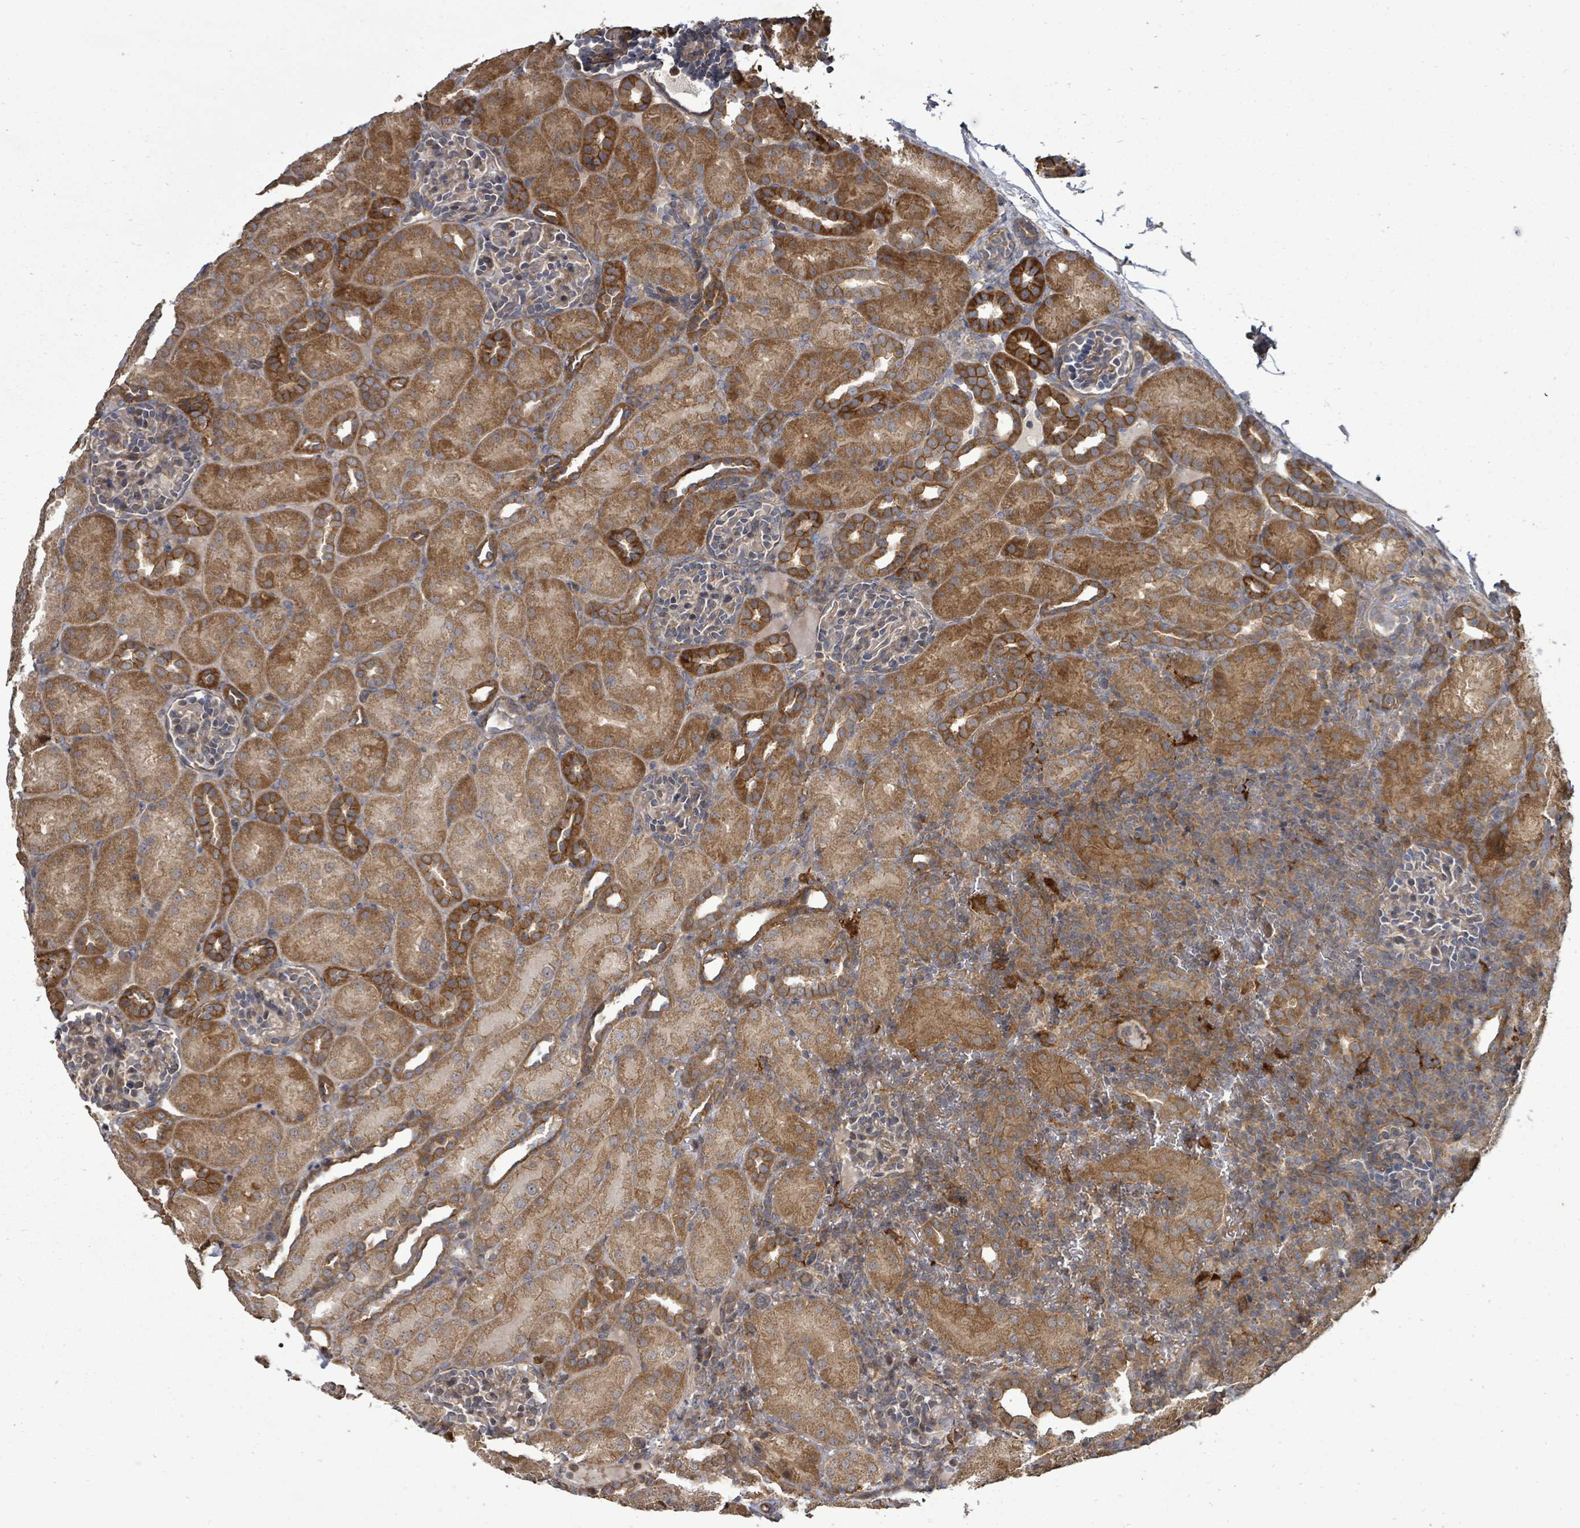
{"staining": {"intensity": "weak", "quantity": "25%-75%", "location": "cytoplasmic/membranous"}, "tissue": "kidney", "cell_type": "Cells in glomeruli", "image_type": "normal", "snomed": [{"axis": "morphology", "description": "Normal tissue, NOS"}, {"axis": "topography", "description": "Kidney"}], "caption": "Protein staining of benign kidney demonstrates weak cytoplasmic/membranous staining in about 25%-75% of cells in glomeruli. Nuclei are stained in blue.", "gene": "EIF3CL", "patient": {"sex": "male", "age": 1}}